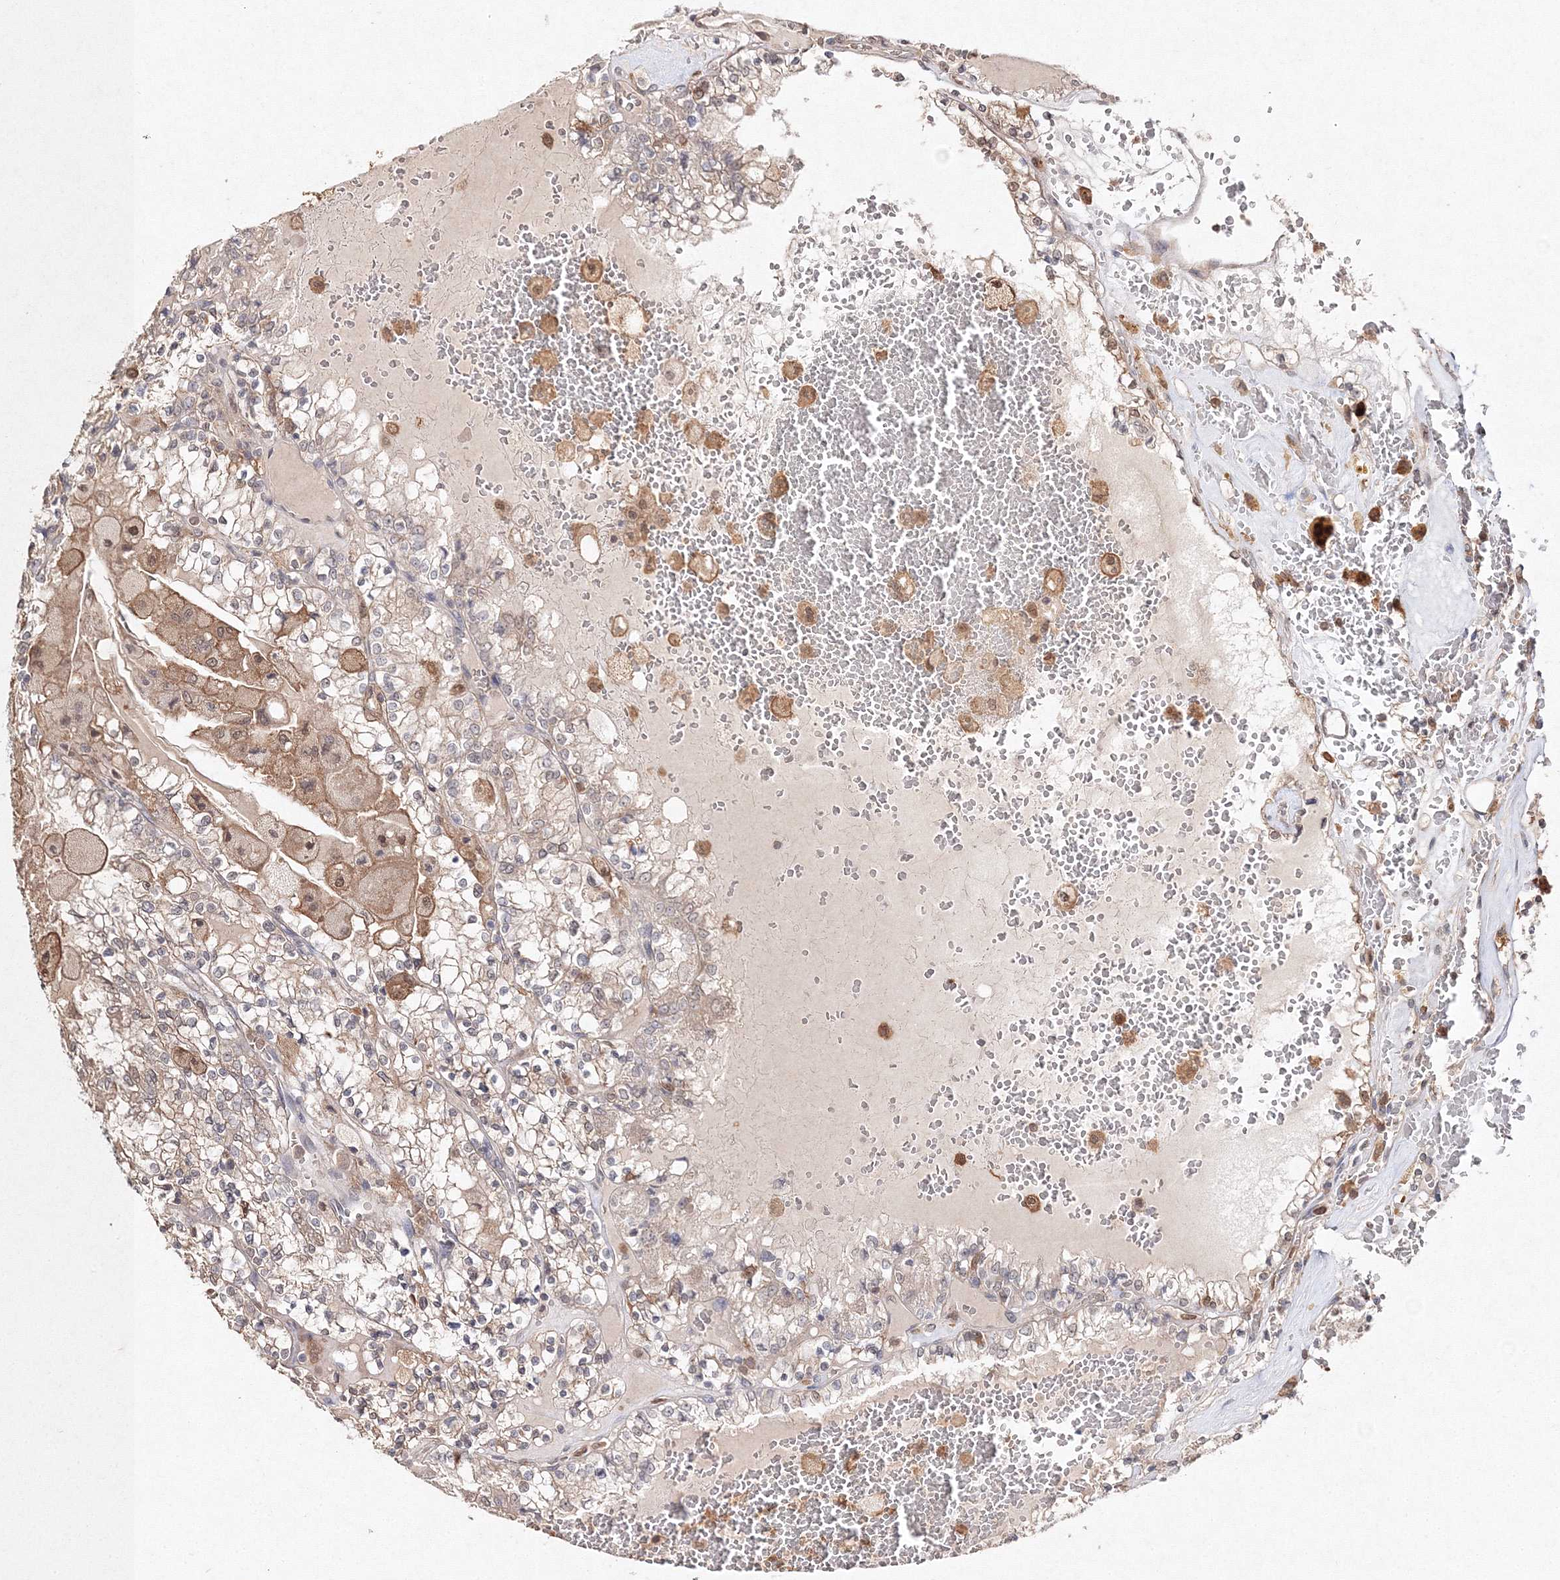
{"staining": {"intensity": "weak", "quantity": "25%-75%", "location": "cytoplasmic/membranous"}, "tissue": "renal cancer", "cell_type": "Tumor cells", "image_type": "cancer", "snomed": [{"axis": "morphology", "description": "Adenocarcinoma, NOS"}, {"axis": "topography", "description": "Kidney"}], "caption": "High-magnification brightfield microscopy of renal cancer (adenocarcinoma) stained with DAB (3,3'-diaminobenzidine) (brown) and counterstained with hematoxylin (blue). tumor cells exhibit weak cytoplasmic/membranous staining is seen in approximately25%-75% of cells. The protein of interest is stained brown, and the nuclei are stained in blue (DAB (3,3'-diaminobenzidine) IHC with brightfield microscopy, high magnification).", "gene": "S100A11", "patient": {"sex": "female", "age": 56}}